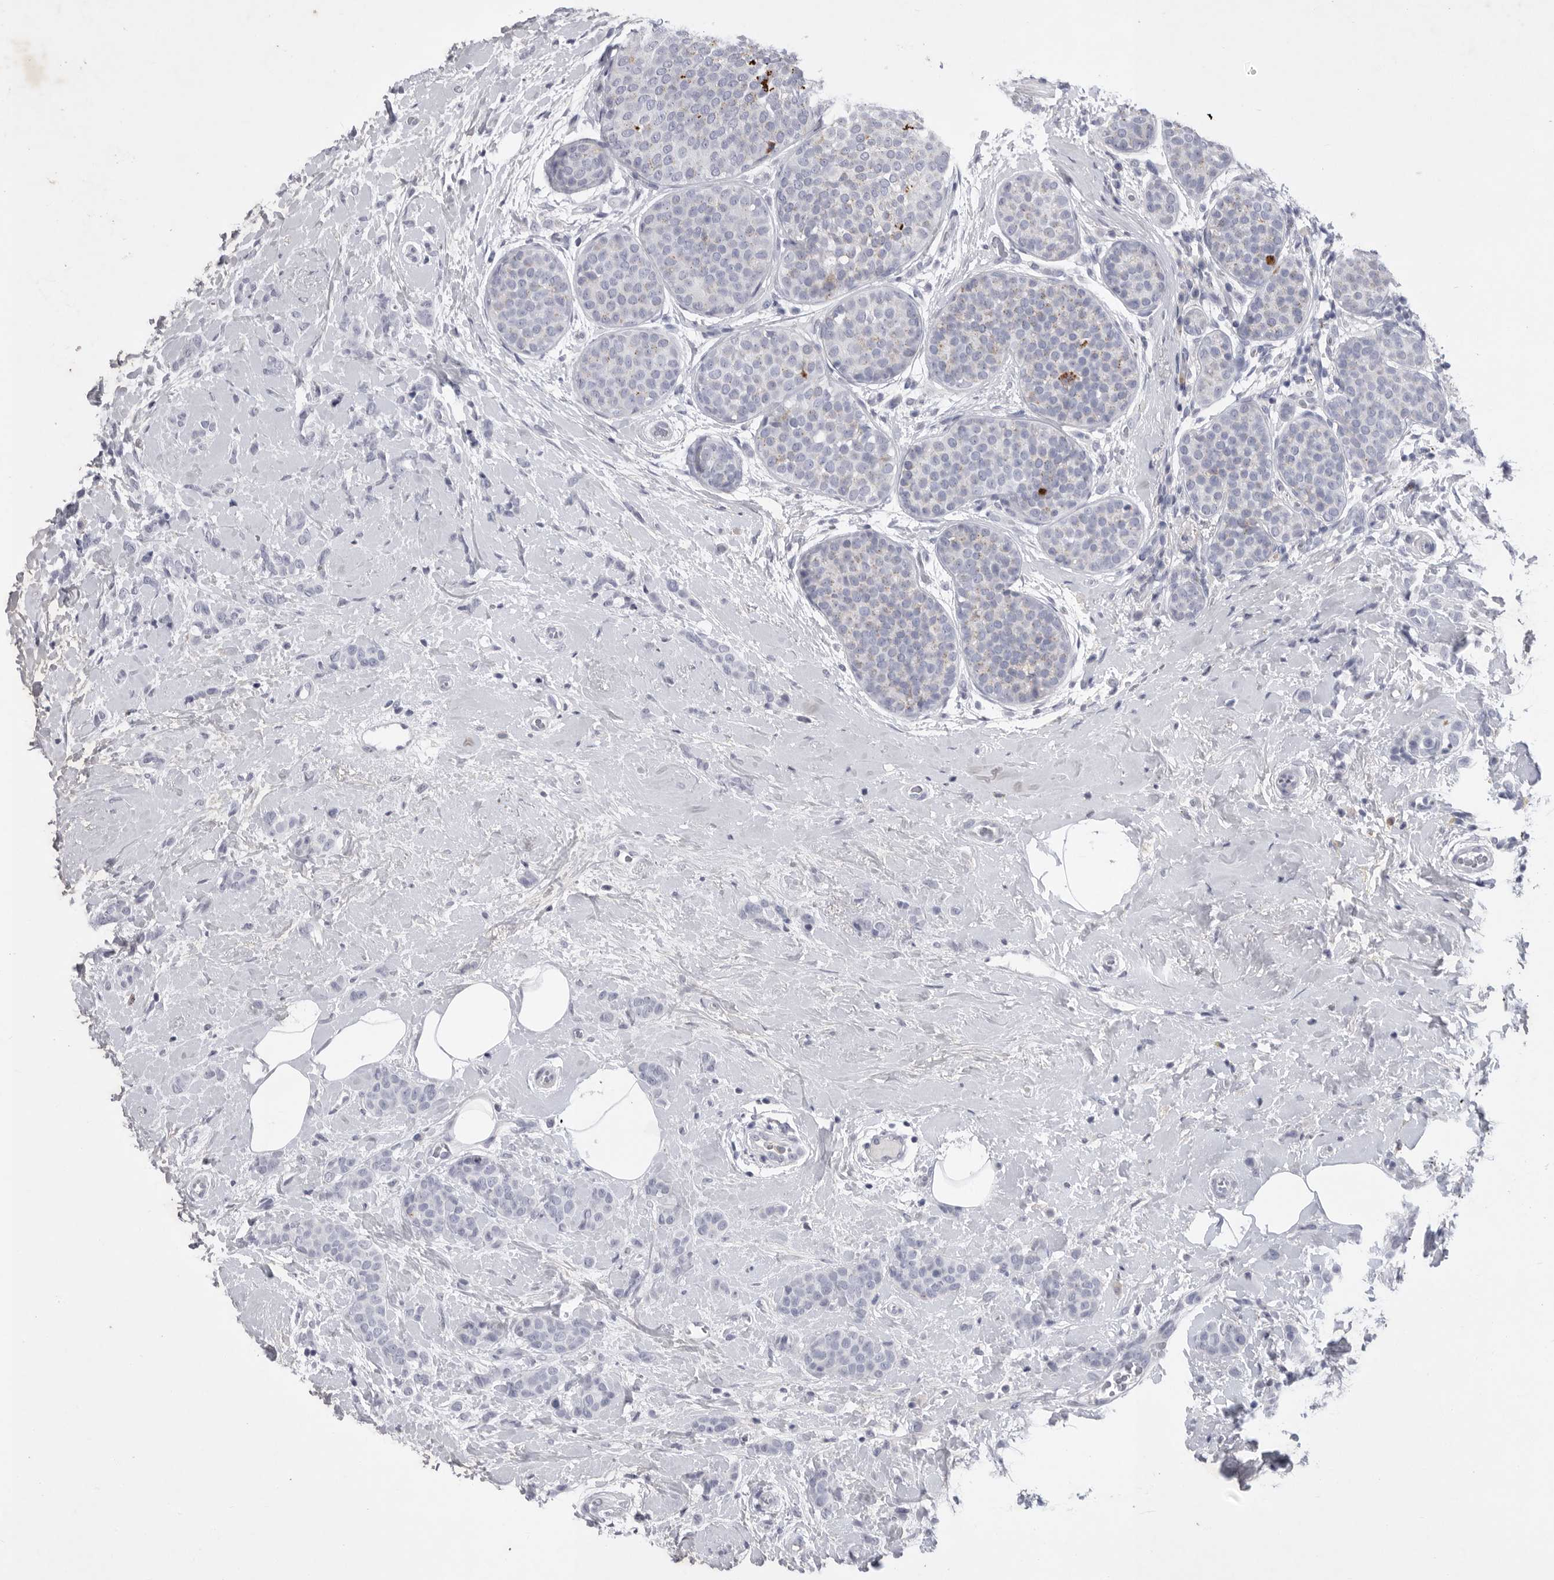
{"staining": {"intensity": "negative", "quantity": "none", "location": "none"}, "tissue": "breast cancer", "cell_type": "Tumor cells", "image_type": "cancer", "snomed": [{"axis": "morphology", "description": "Lobular carcinoma, in situ"}, {"axis": "morphology", "description": "Lobular carcinoma"}, {"axis": "topography", "description": "Breast"}], "caption": "Micrograph shows no protein expression in tumor cells of breast cancer (lobular carcinoma) tissue.", "gene": "SIGLEC10", "patient": {"sex": "female", "age": 41}}